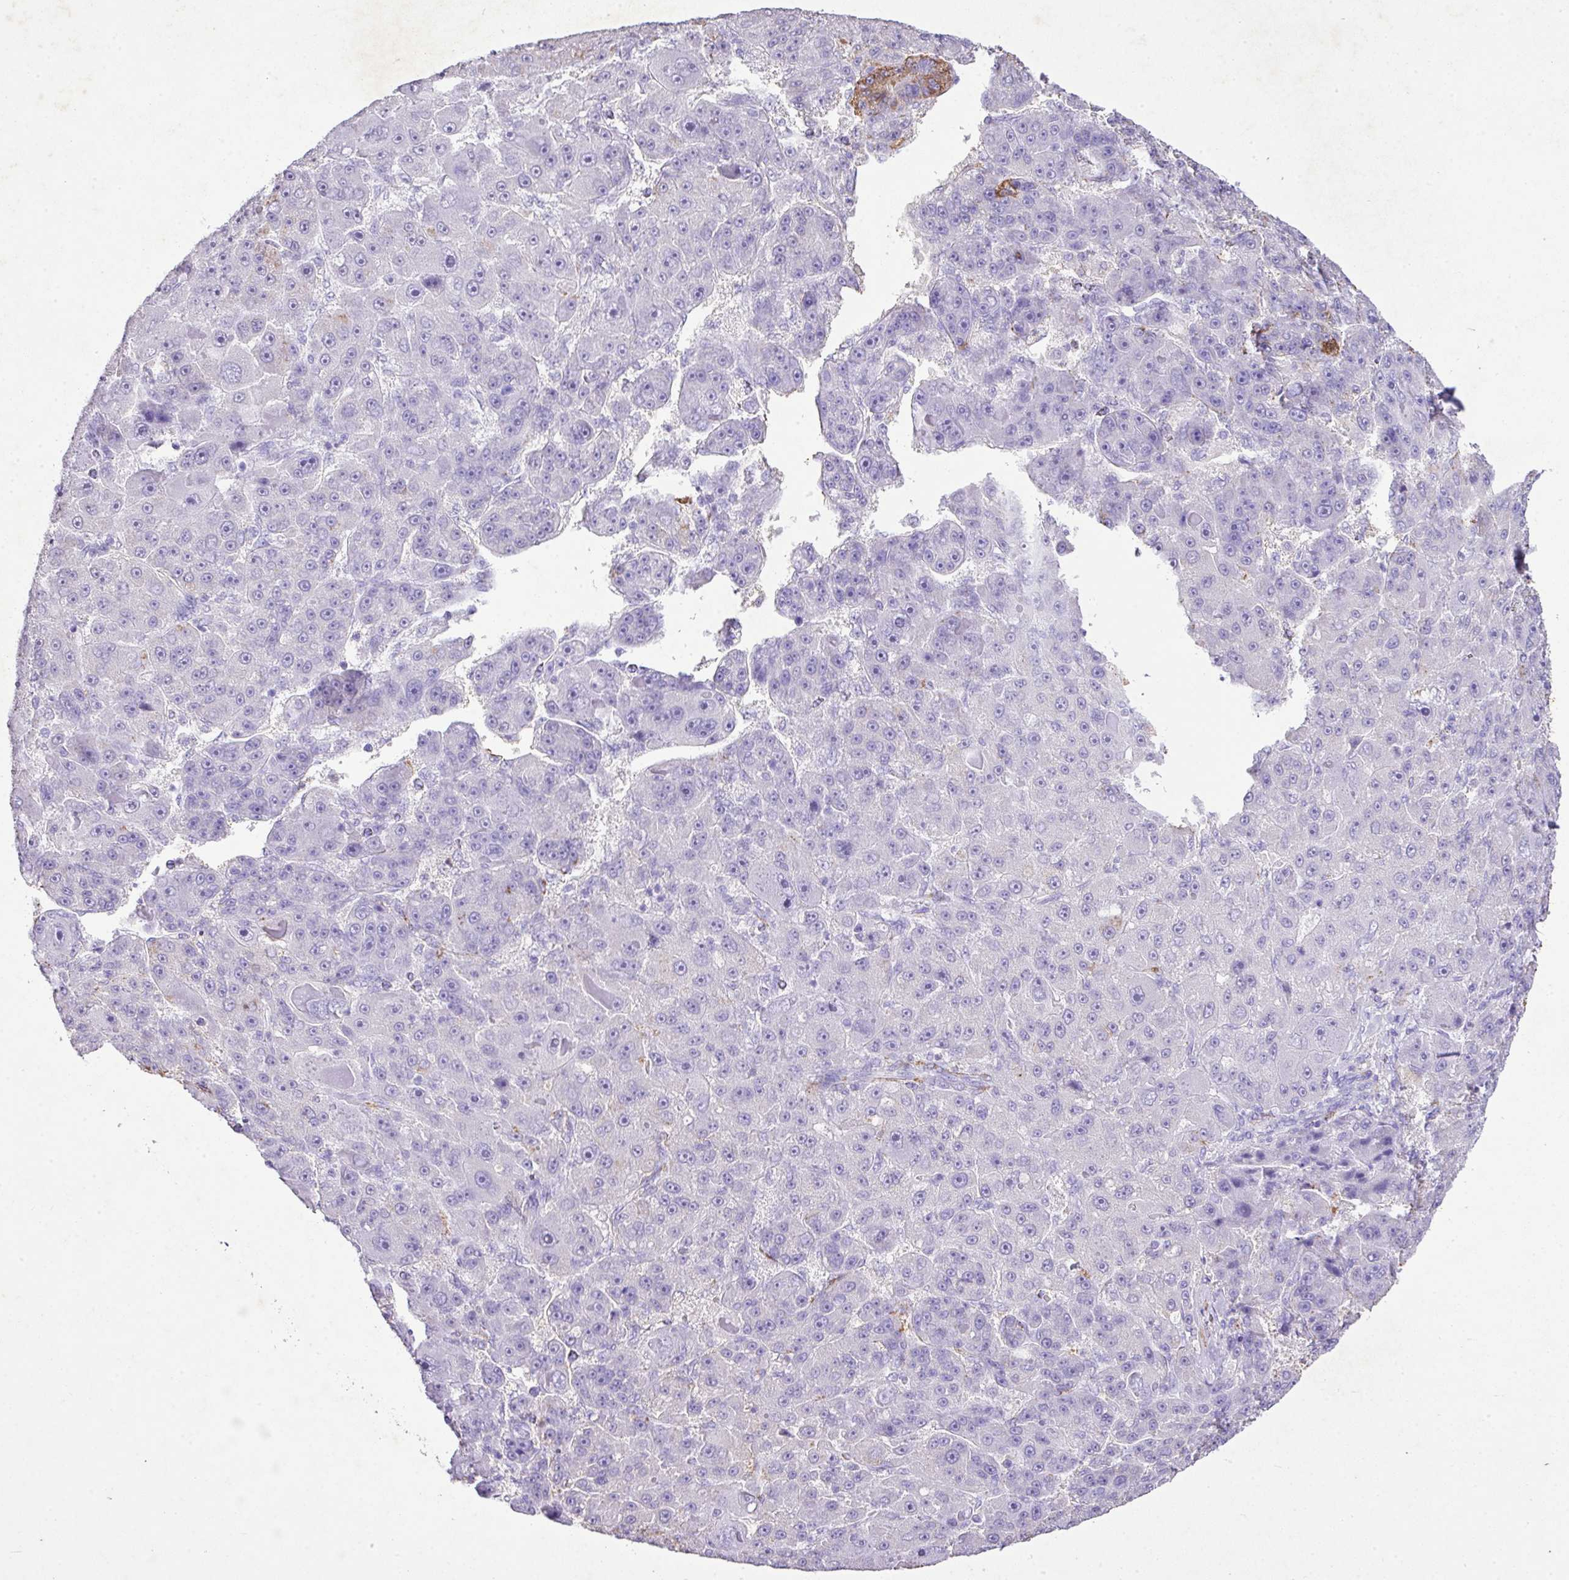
{"staining": {"intensity": "negative", "quantity": "none", "location": "none"}, "tissue": "liver cancer", "cell_type": "Tumor cells", "image_type": "cancer", "snomed": [{"axis": "morphology", "description": "Carcinoma, Hepatocellular, NOS"}, {"axis": "topography", "description": "Liver"}], "caption": "The micrograph demonstrates no significant positivity in tumor cells of liver hepatocellular carcinoma.", "gene": "KCNJ11", "patient": {"sex": "male", "age": 76}}